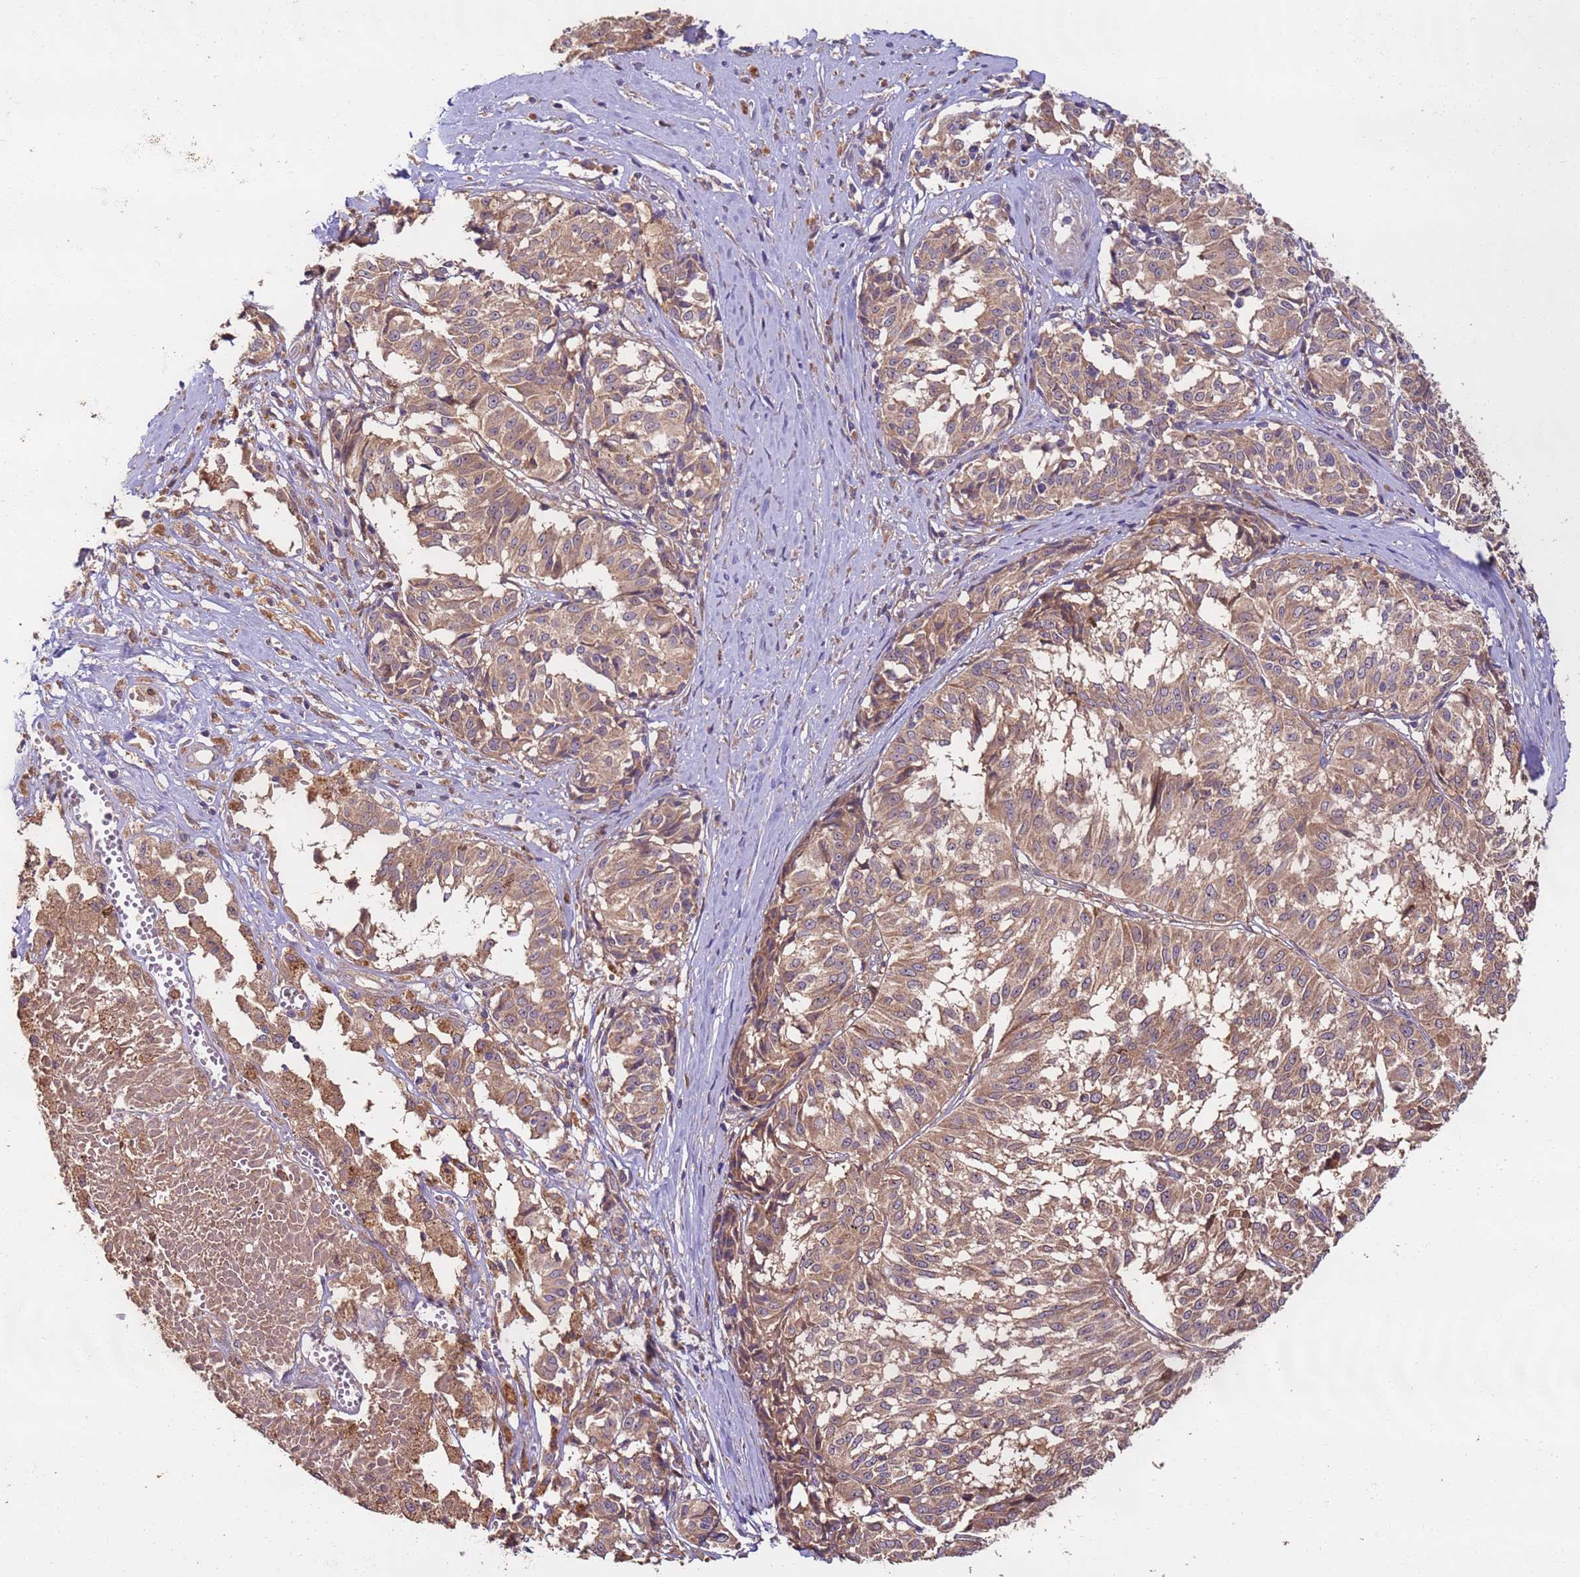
{"staining": {"intensity": "moderate", "quantity": ">75%", "location": "cytoplasmic/membranous"}, "tissue": "melanoma", "cell_type": "Tumor cells", "image_type": "cancer", "snomed": [{"axis": "morphology", "description": "Malignant melanoma, NOS"}, {"axis": "topography", "description": "Skin"}], "caption": "Protein expression analysis of malignant melanoma reveals moderate cytoplasmic/membranous positivity in approximately >75% of tumor cells. The staining was performed using DAB to visualize the protein expression in brown, while the nuclei were stained in blue with hematoxylin (Magnification: 20x).", "gene": "TIGAR", "patient": {"sex": "female", "age": 72}}